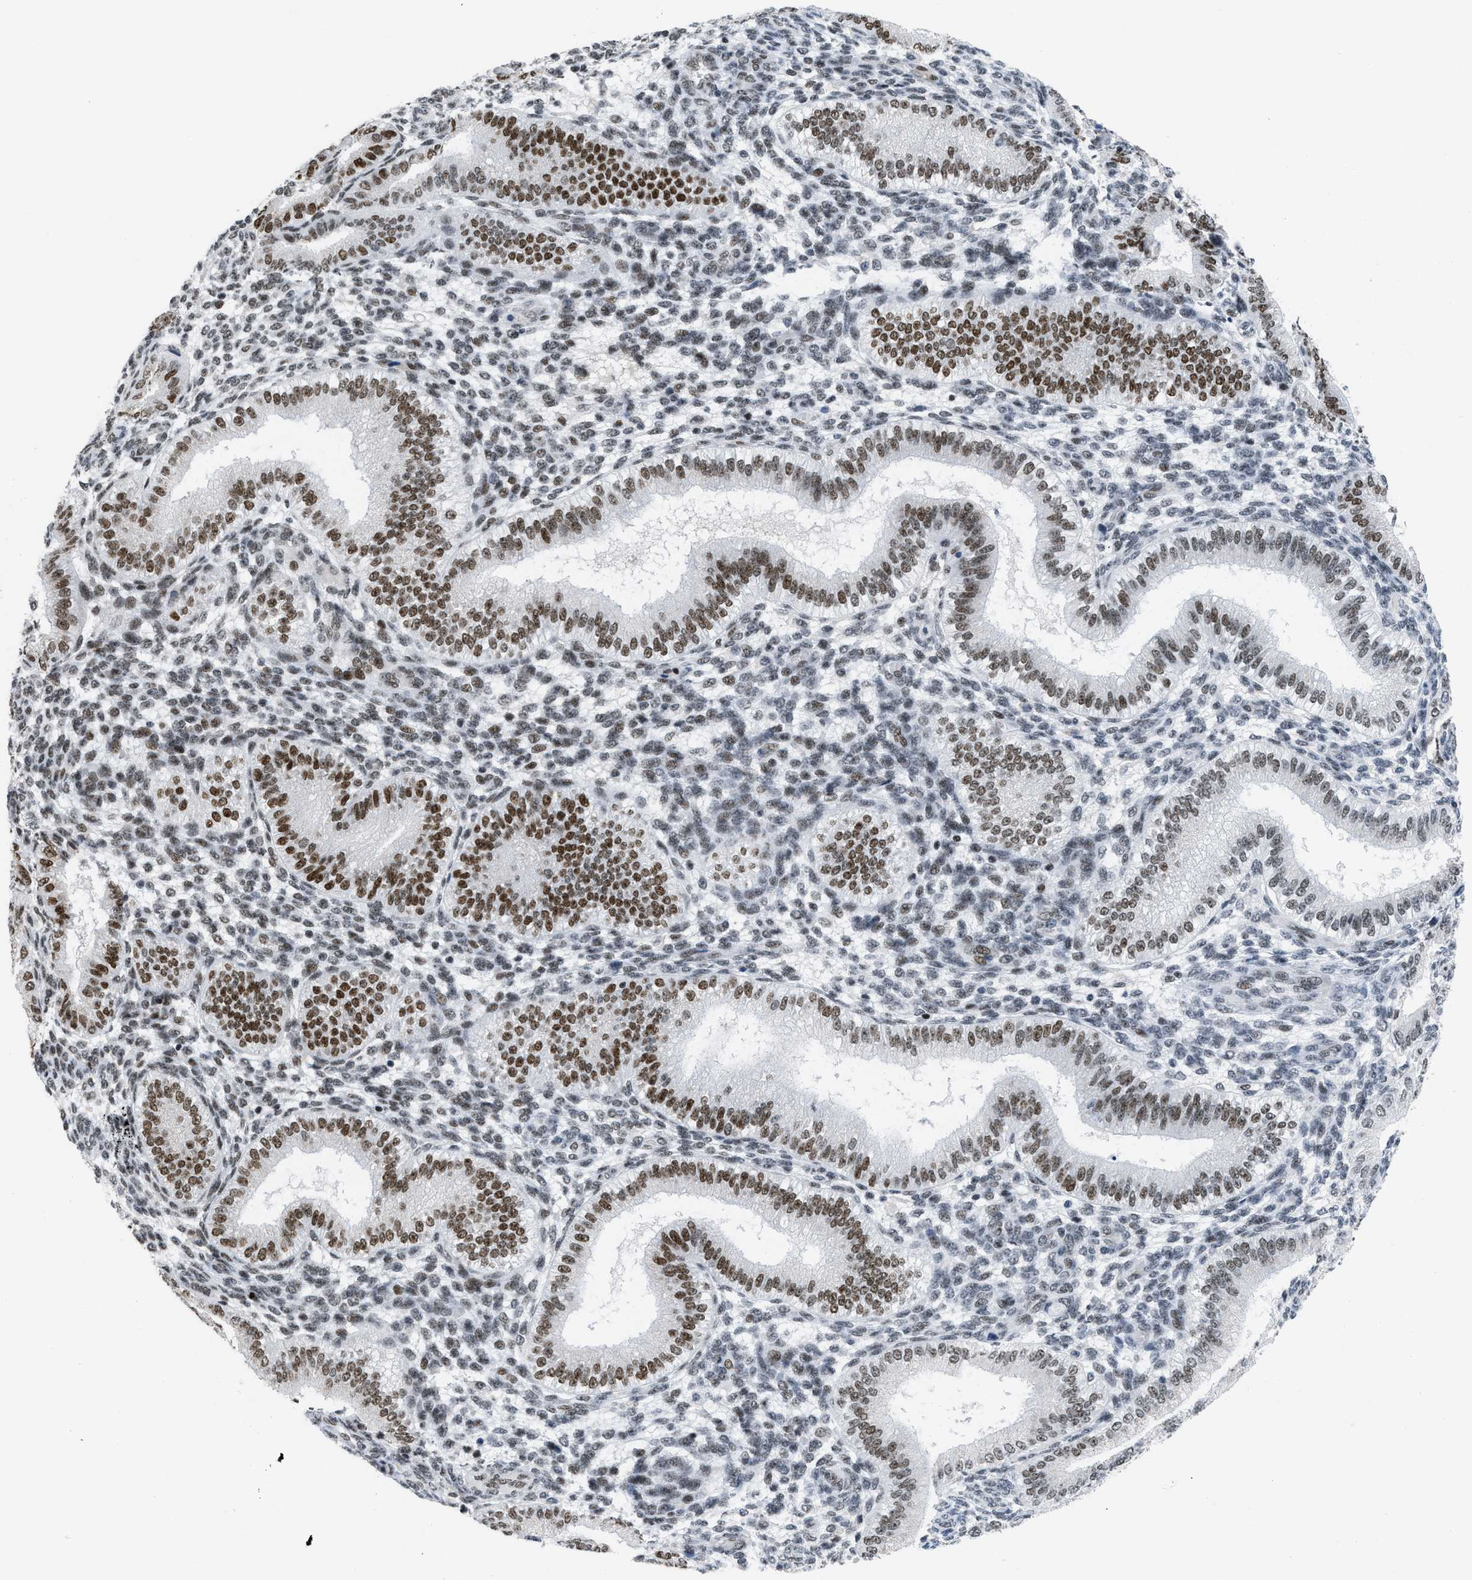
{"staining": {"intensity": "weak", "quantity": "25%-75%", "location": "nuclear"}, "tissue": "endometrium", "cell_type": "Cells in endometrial stroma", "image_type": "normal", "snomed": [{"axis": "morphology", "description": "Normal tissue, NOS"}, {"axis": "topography", "description": "Endometrium"}], "caption": "Protein analysis of unremarkable endometrium exhibits weak nuclear expression in about 25%-75% of cells in endometrial stroma.", "gene": "TERF2IP", "patient": {"sex": "female", "age": 39}}